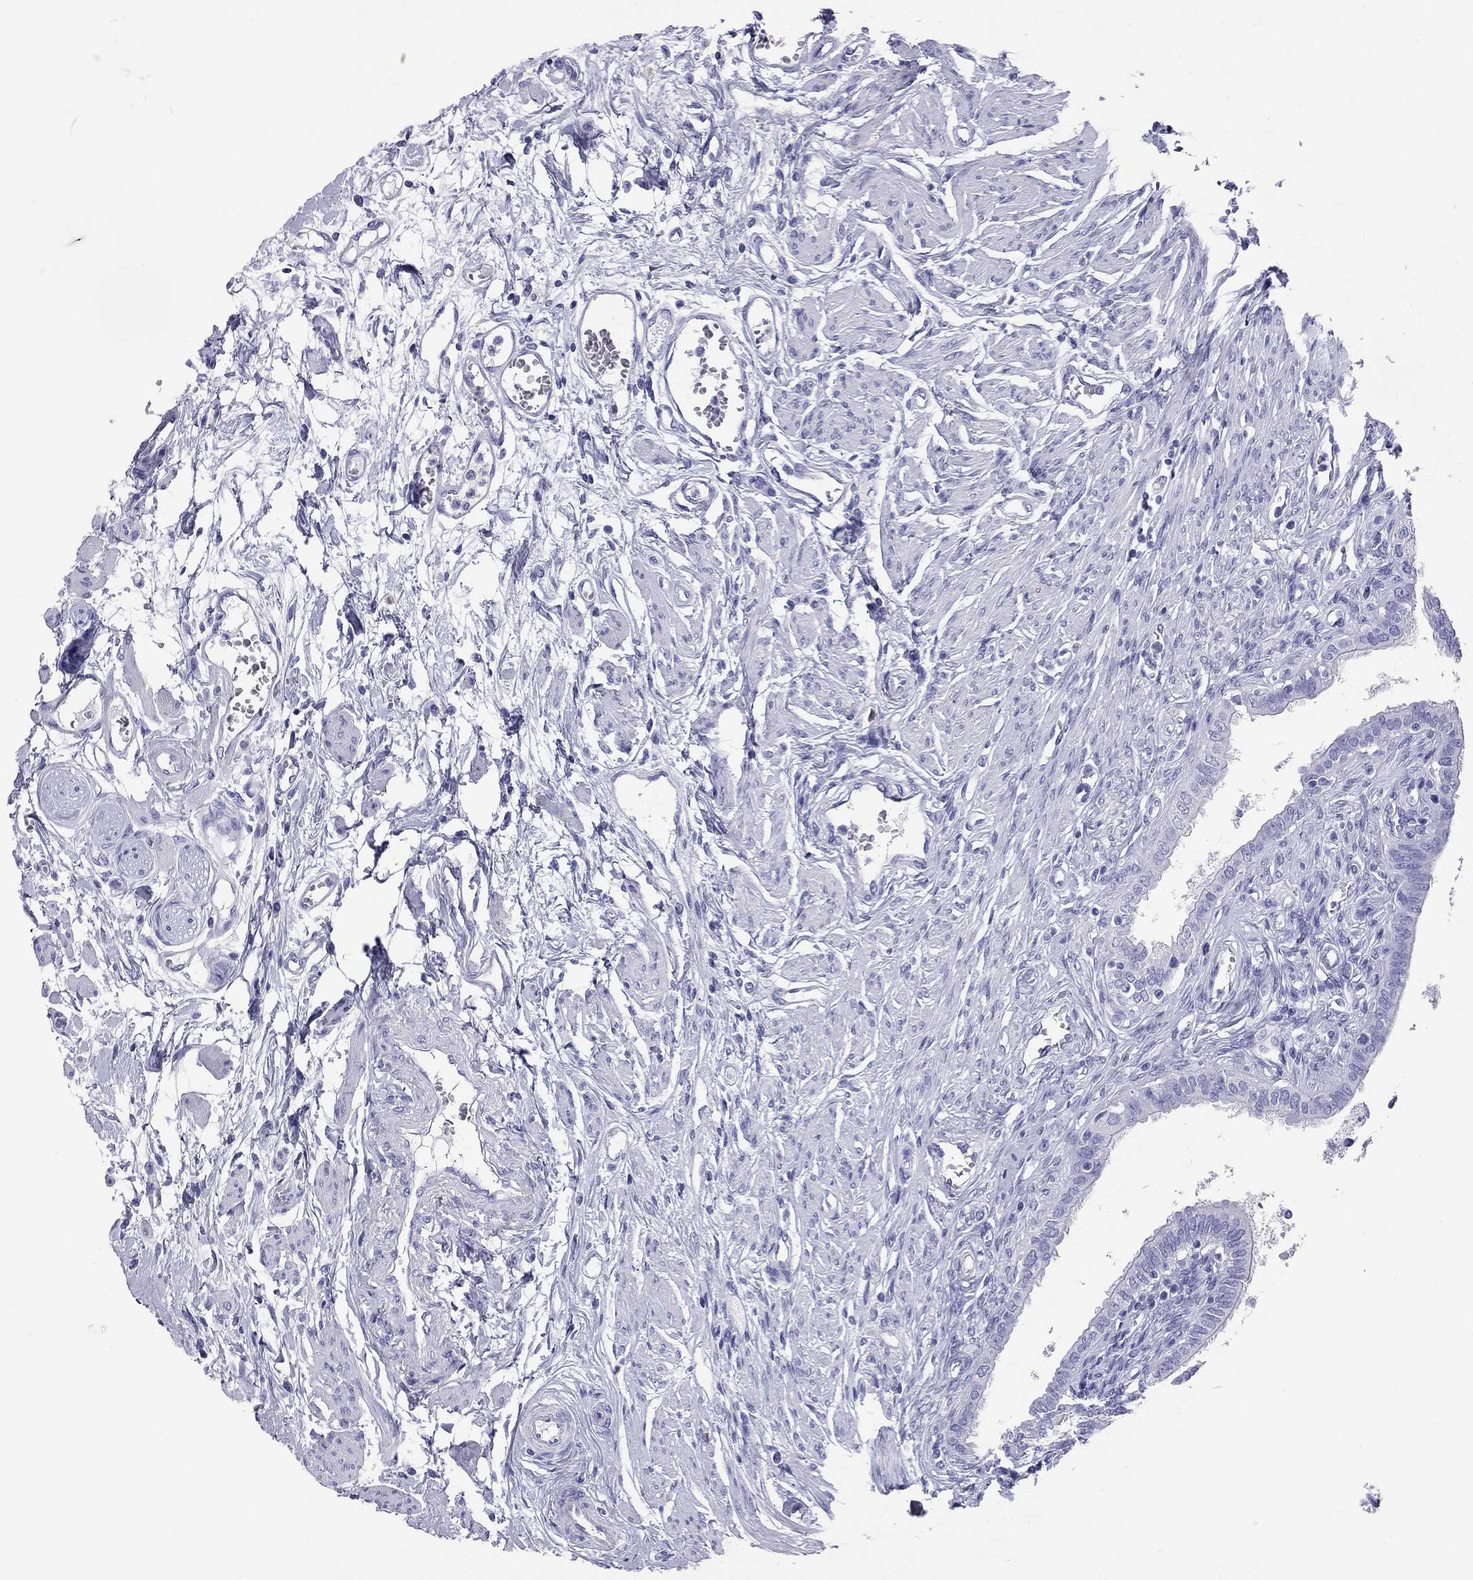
{"staining": {"intensity": "negative", "quantity": "none", "location": "none"}, "tissue": "fallopian tube", "cell_type": "Glandular cells", "image_type": "normal", "snomed": [{"axis": "morphology", "description": "Normal tissue, NOS"}, {"axis": "morphology", "description": "Carcinoma, endometroid"}, {"axis": "topography", "description": "Fallopian tube"}, {"axis": "topography", "description": "Ovary"}], "caption": "Micrograph shows no significant protein positivity in glandular cells of unremarkable fallopian tube. Brightfield microscopy of IHC stained with DAB (3,3'-diaminobenzidine) (brown) and hematoxylin (blue), captured at high magnification.", "gene": "DPY19L2", "patient": {"sex": "female", "age": 42}}